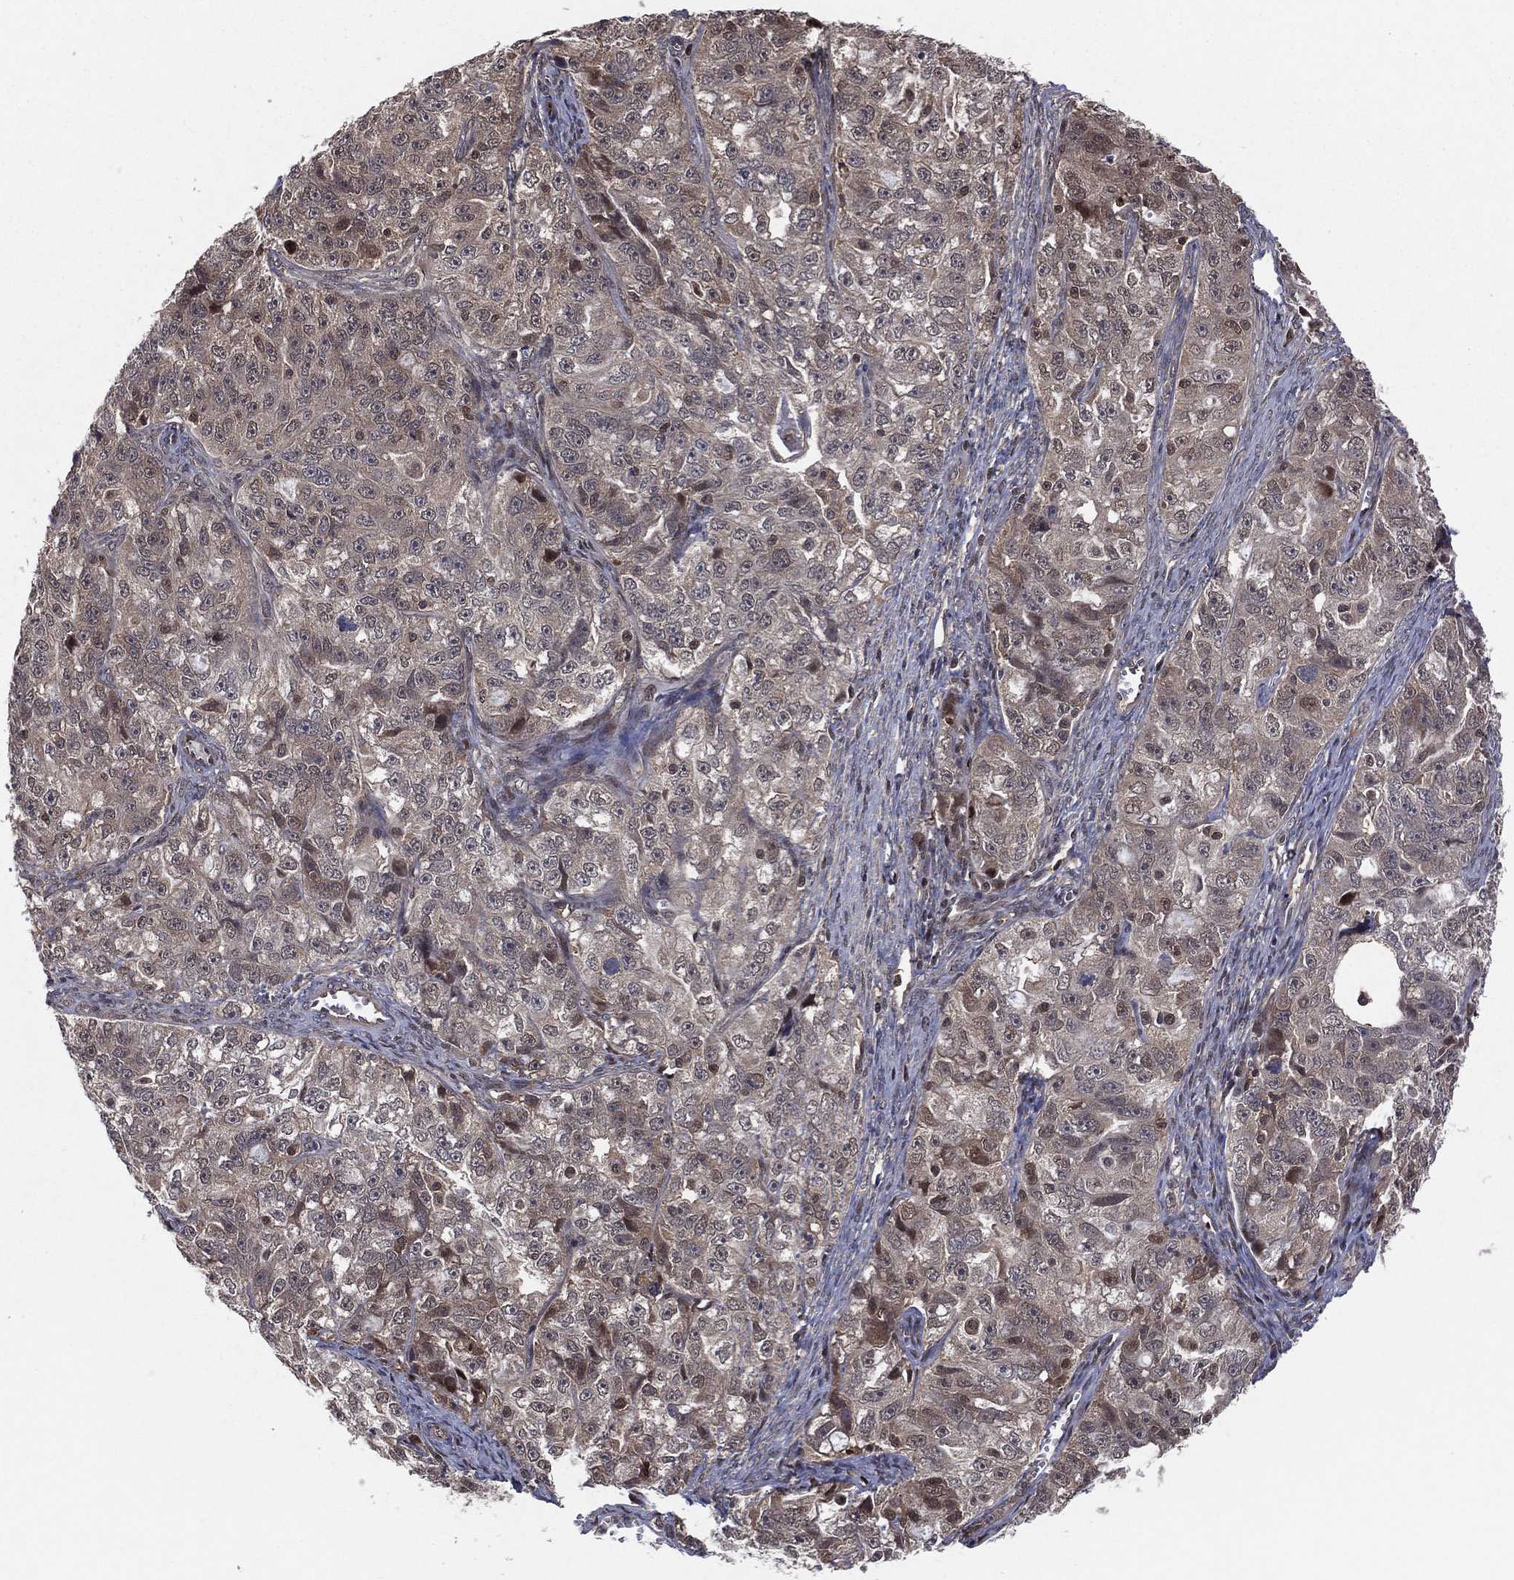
{"staining": {"intensity": "weak", "quantity": "<25%", "location": "cytoplasmic/membranous"}, "tissue": "ovarian cancer", "cell_type": "Tumor cells", "image_type": "cancer", "snomed": [{"axis": "morphology", "description": "Cystadenocarcinoma, serous, NOS"}, {"axis": "topography", "description": "Ovary"}], "caption": "IHC histopathology image of neoplastic tissue: ovarian serous cystadenocarcinoma stained with DAB shows no significant protein staining in tumor cells.", "gene": "ICOSLG", "patient": {"sex": "female", "age": 51}}